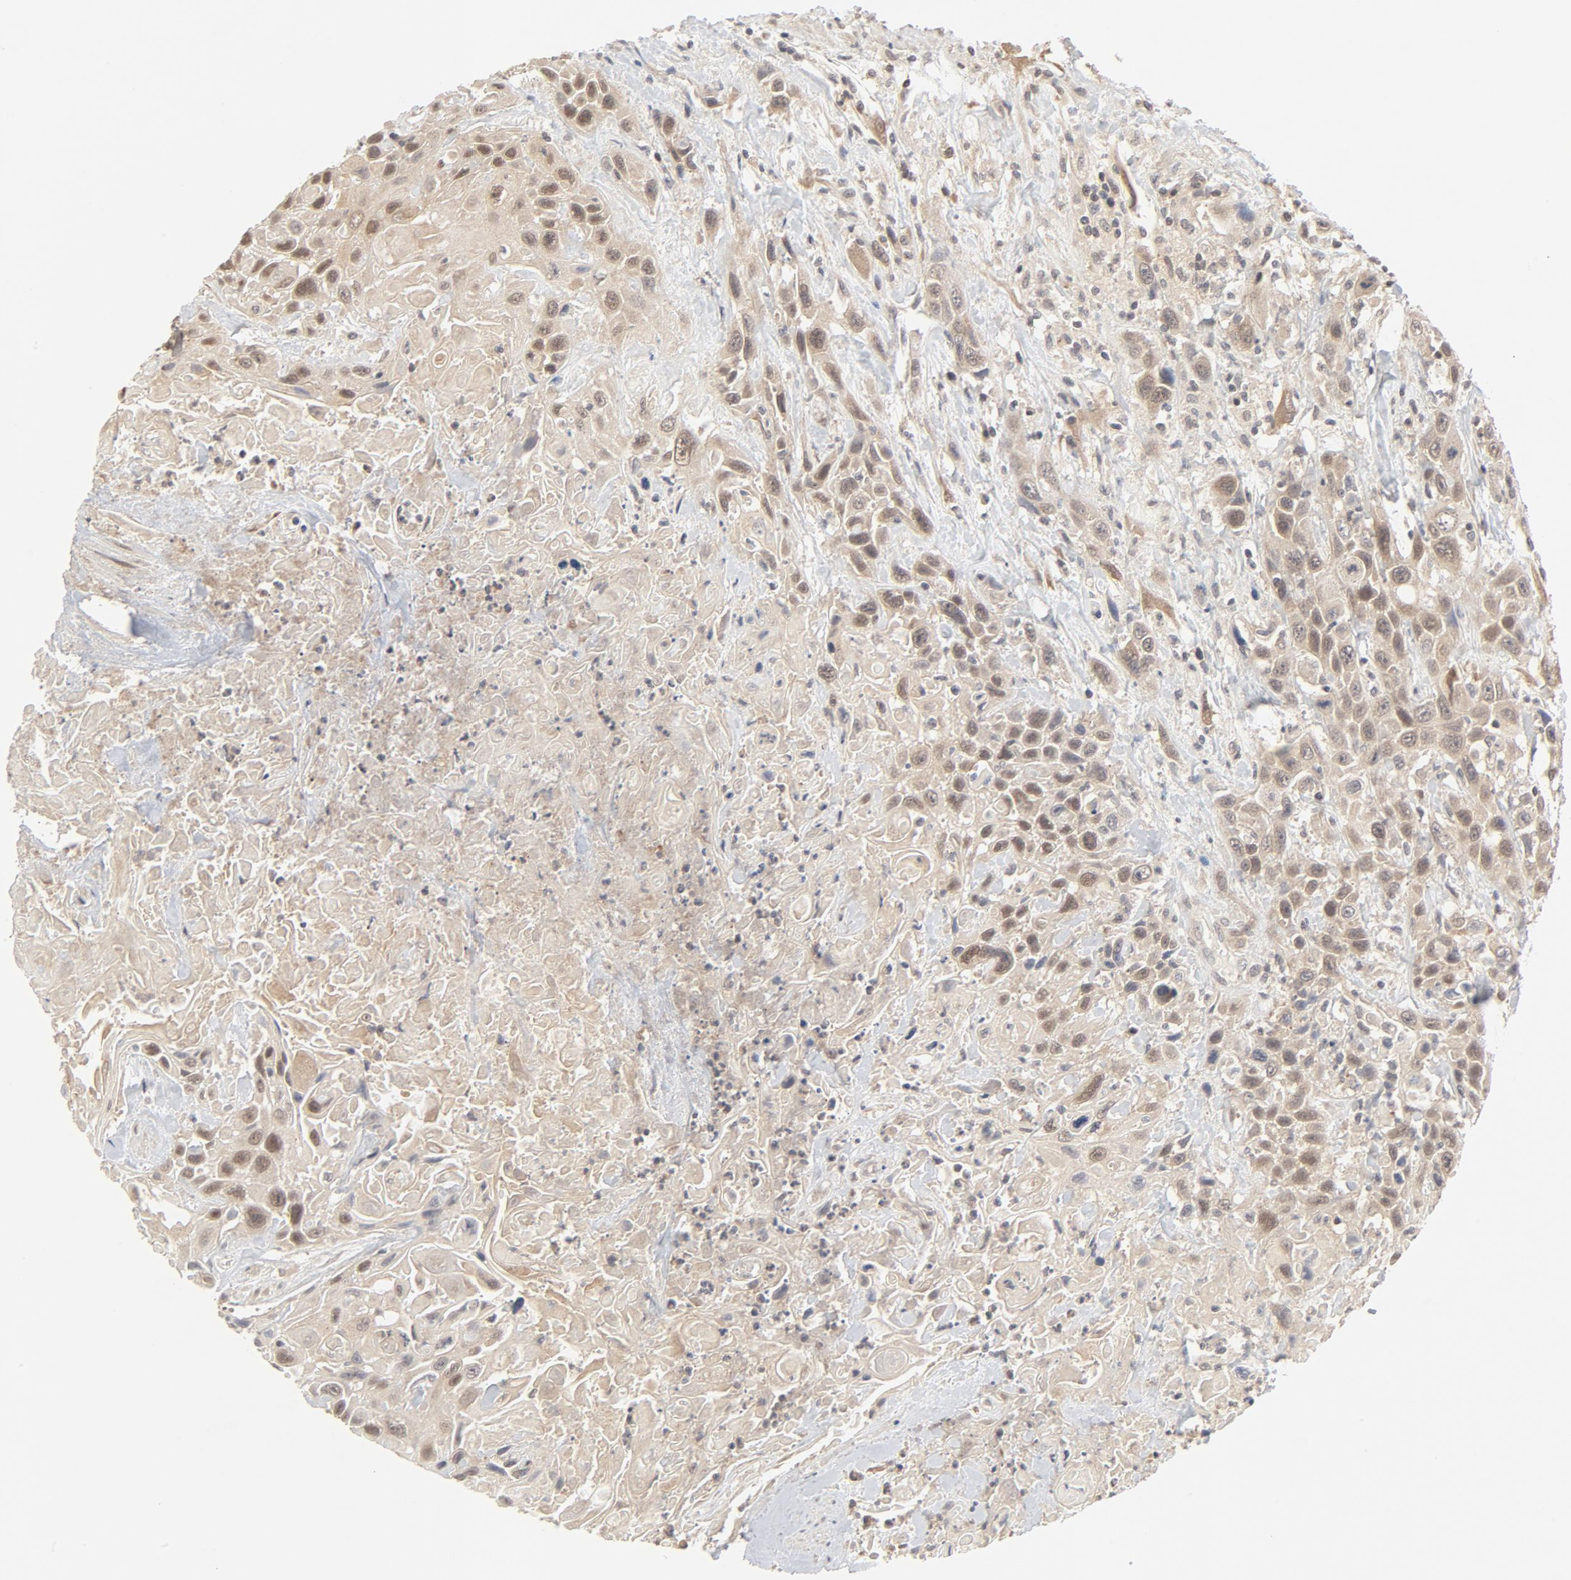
{"staining": {"intensity": "weak", "quantity": ">75%", "location": "cytoplasmic/membranous,nuclear"}, "tissue": "urothelial cancer", "cell_type": "Tumor cells", "image_type": "cancer", "snomed": [{"axis": "morphology", "description": "Urothelial carcinoma, High grade"}, {"axis": "topography", "description": "Urinary bladder"}], "caption": "The micrograph reveals immunohistochemical staining of urothelial carcinoma (high-grade). There is weak cytoplasmic/membranous and nuclear expression is appreciated in approximately >75% of tumor cells.", "gene": "NEDD8", "patient": {"sex": "female", "age": 84}}